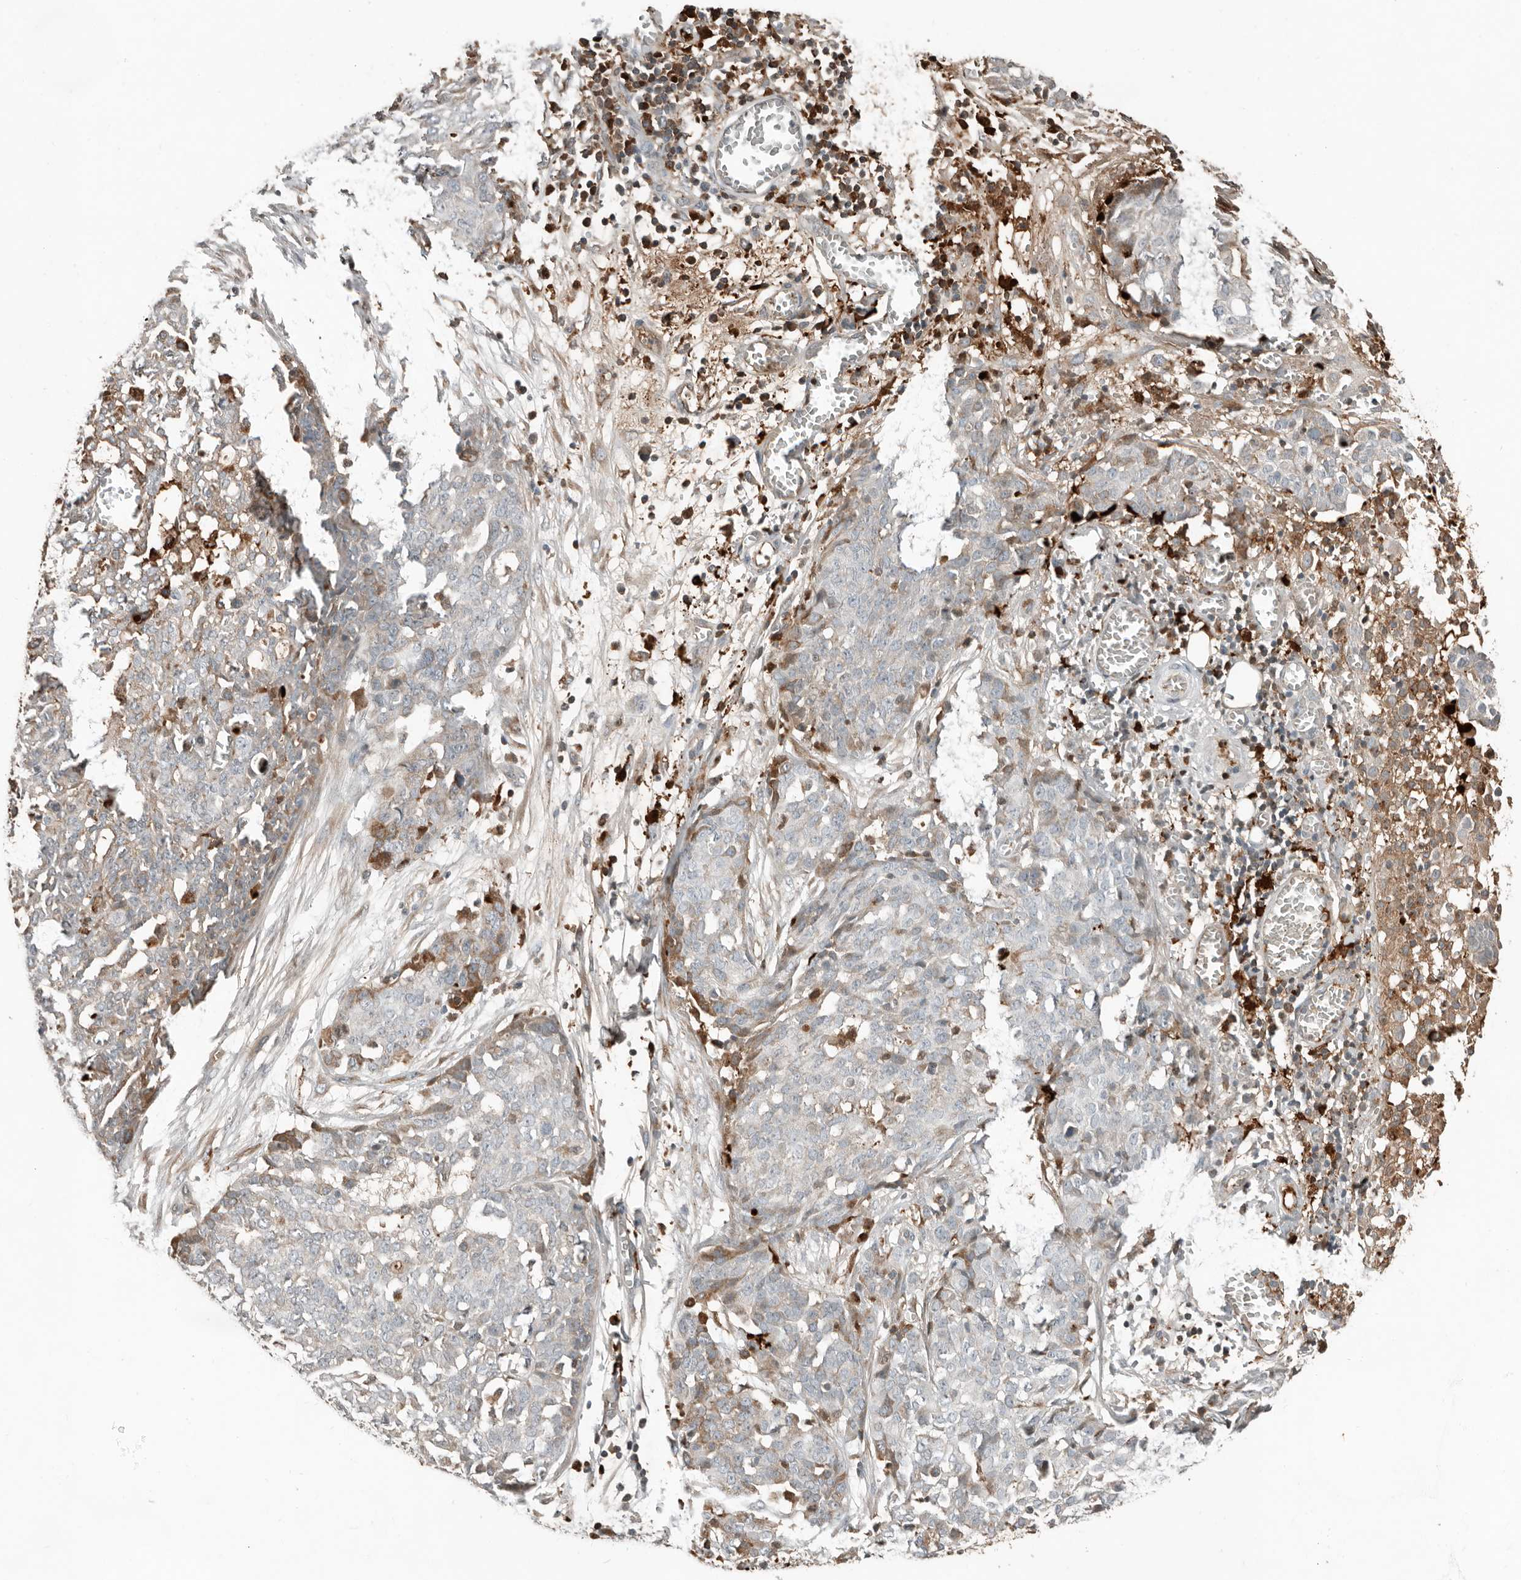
{"staining": {"intensity": "weak", "quantity": "<25%", "location": "cytoplasmic/membranous"}, "tissue": "ovarian cancer", "cell_type": "Tumor cells", "image_type": "cancer", "snomed": [{"axis": "morphology", "description": "Cystadenocarcinoma, serous, NOS"}, {"axis": "topography", "description": "Soft tissue"}, {"axis": "topography", "description": "Ovary"}], "caption": "Immunohistochemistry of serous cystadenocarcinoma (ovarian) displays no expression in tumor cells.", "gene": "KLHL38", "patient": {"sex": "female", "age": 57}}